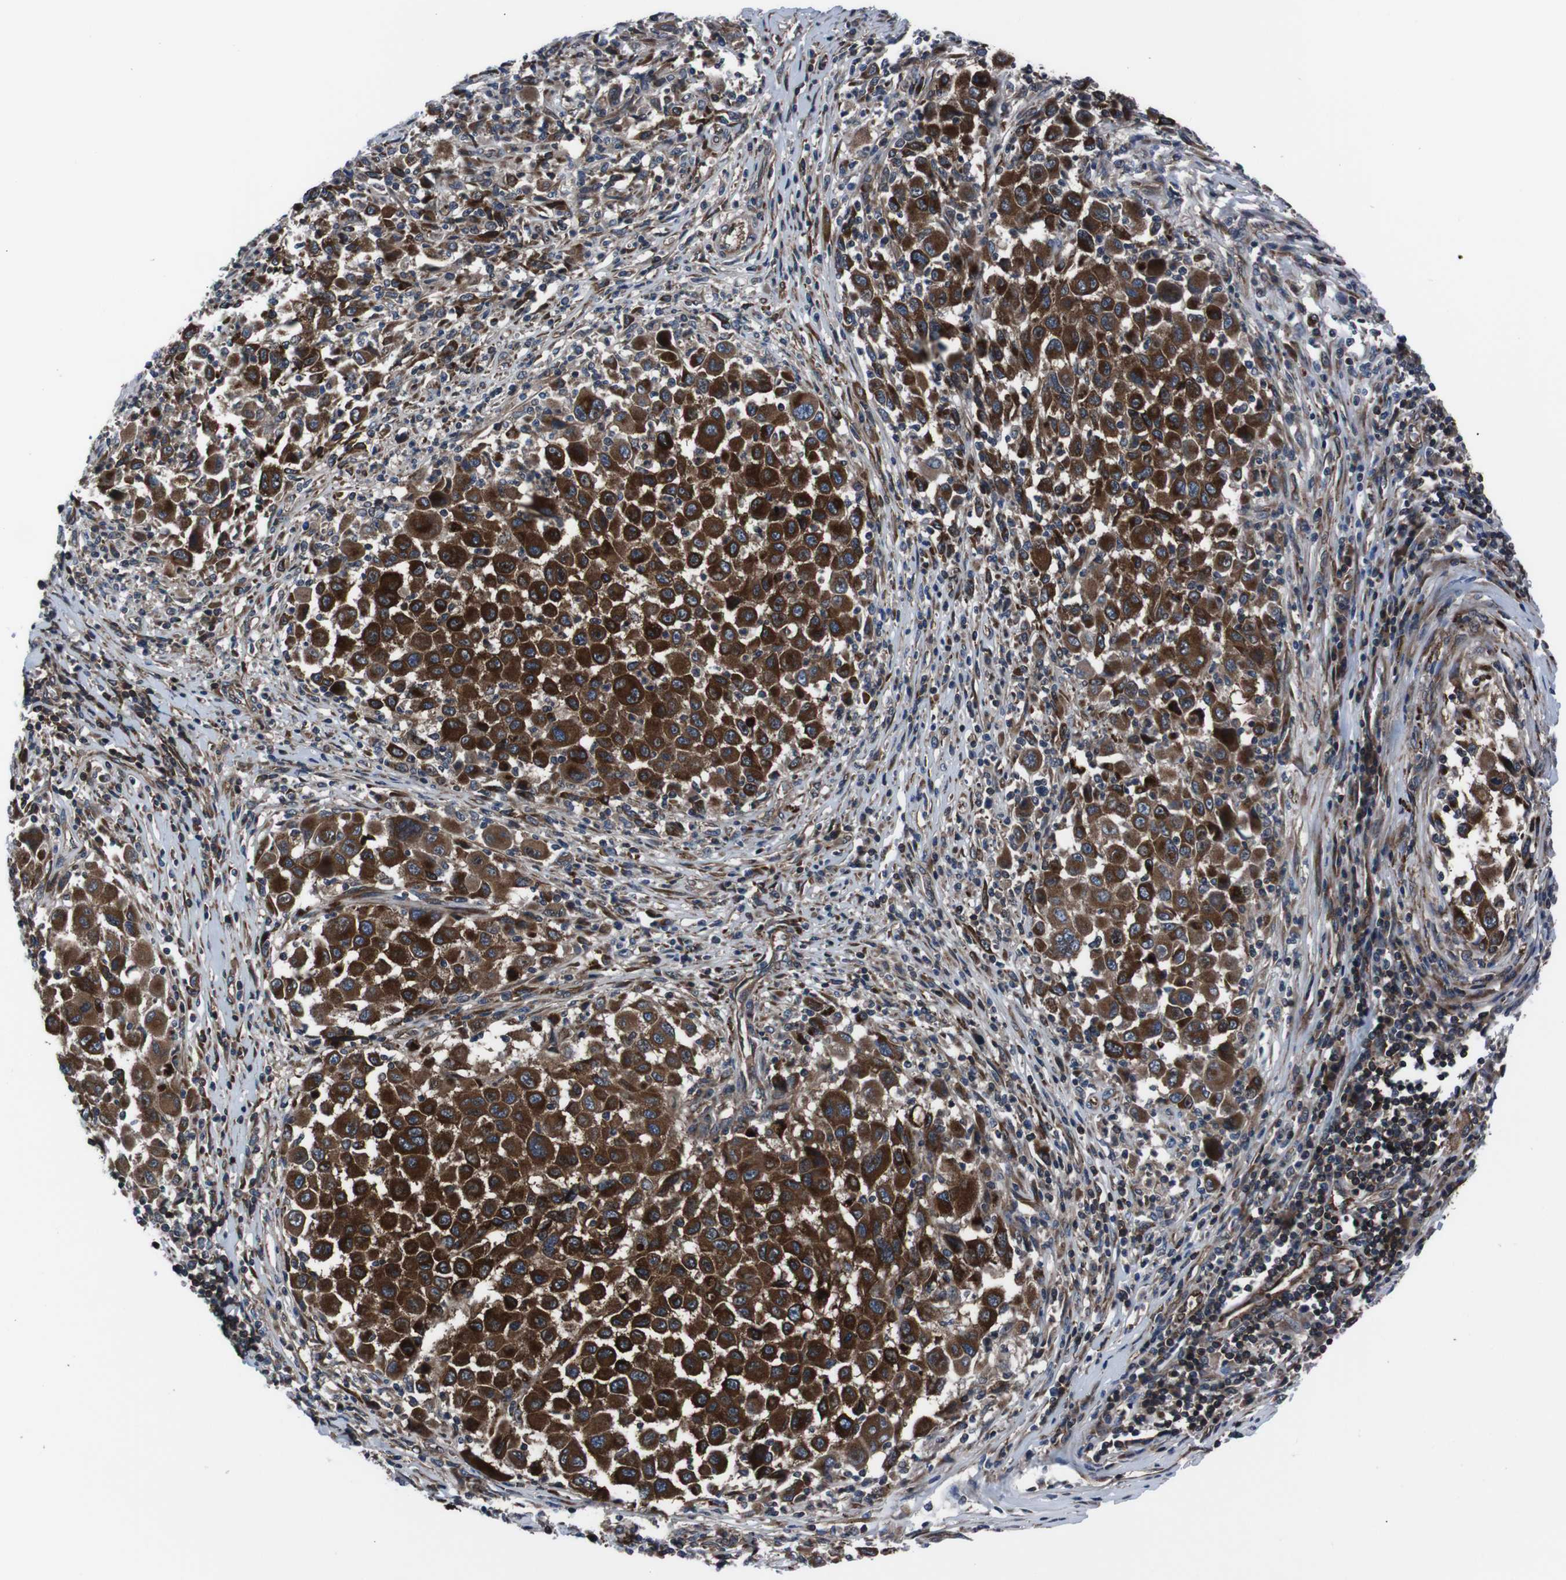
{"staining": {"intensity": "strong", "quantity": ">75%", "location": "cytoplasmic/membranous"}, "tissue": "melanoma", "cell_type": "Tumor cells", "image_type": "cancer", "snomed": [{"axis": "morphology", "description": "Malignant melanoma, Metastatic site"}, {"axis": "topography", "description": "Lymph node"}], "caption": "Immunohistochemistry (IHC) image of human malignant melanoma (metastatic site) stained for a protein (brown), which displays high levels of strong cytoplasmic/membranous positivity in approximately >75% of tumor cells.", "gene": "EIF4A2", "patient": {"sex": "male", "age": 61}}